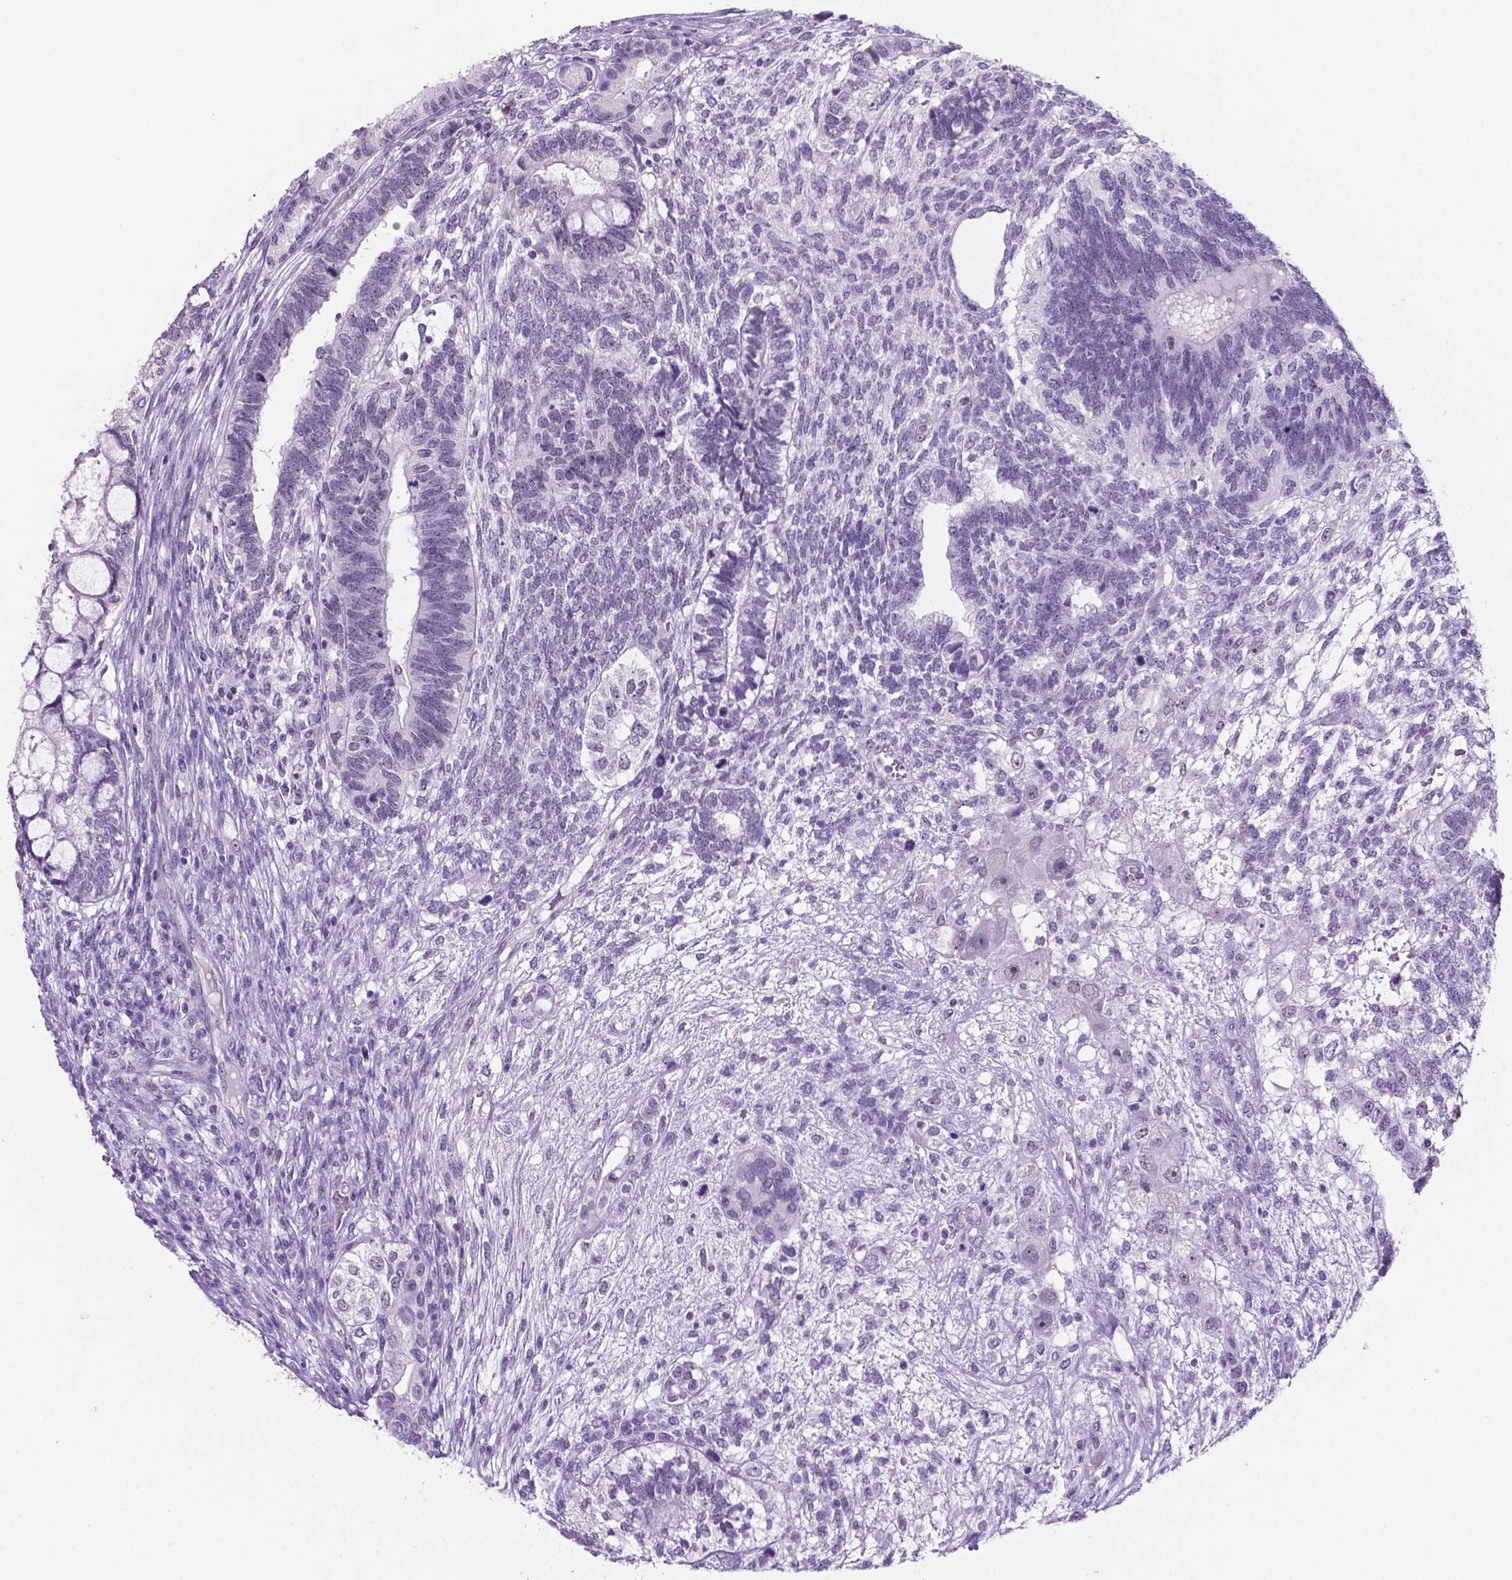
{"staining": {"intensity": "negative", "quantity": "none", "location": "none"}, "tissue": "testis cancer", "cell_type": "Tumor cells", "image_type": "cancer", "snomed": [{"axis": "morphology", "description": "Seminoma, NOS"}, {"axis": "morphology", "description": "Carcinoma, Embryonal, NOS"}, {"axis": "topography", "description": "Testis"}], "caption": "This is an immunohistochemistry image of testis cancer (embryonal carcinoma). There is no staining in tumor cells.", "gene": "C18orf21", "patient": {"sex": "male", "age": 41}}